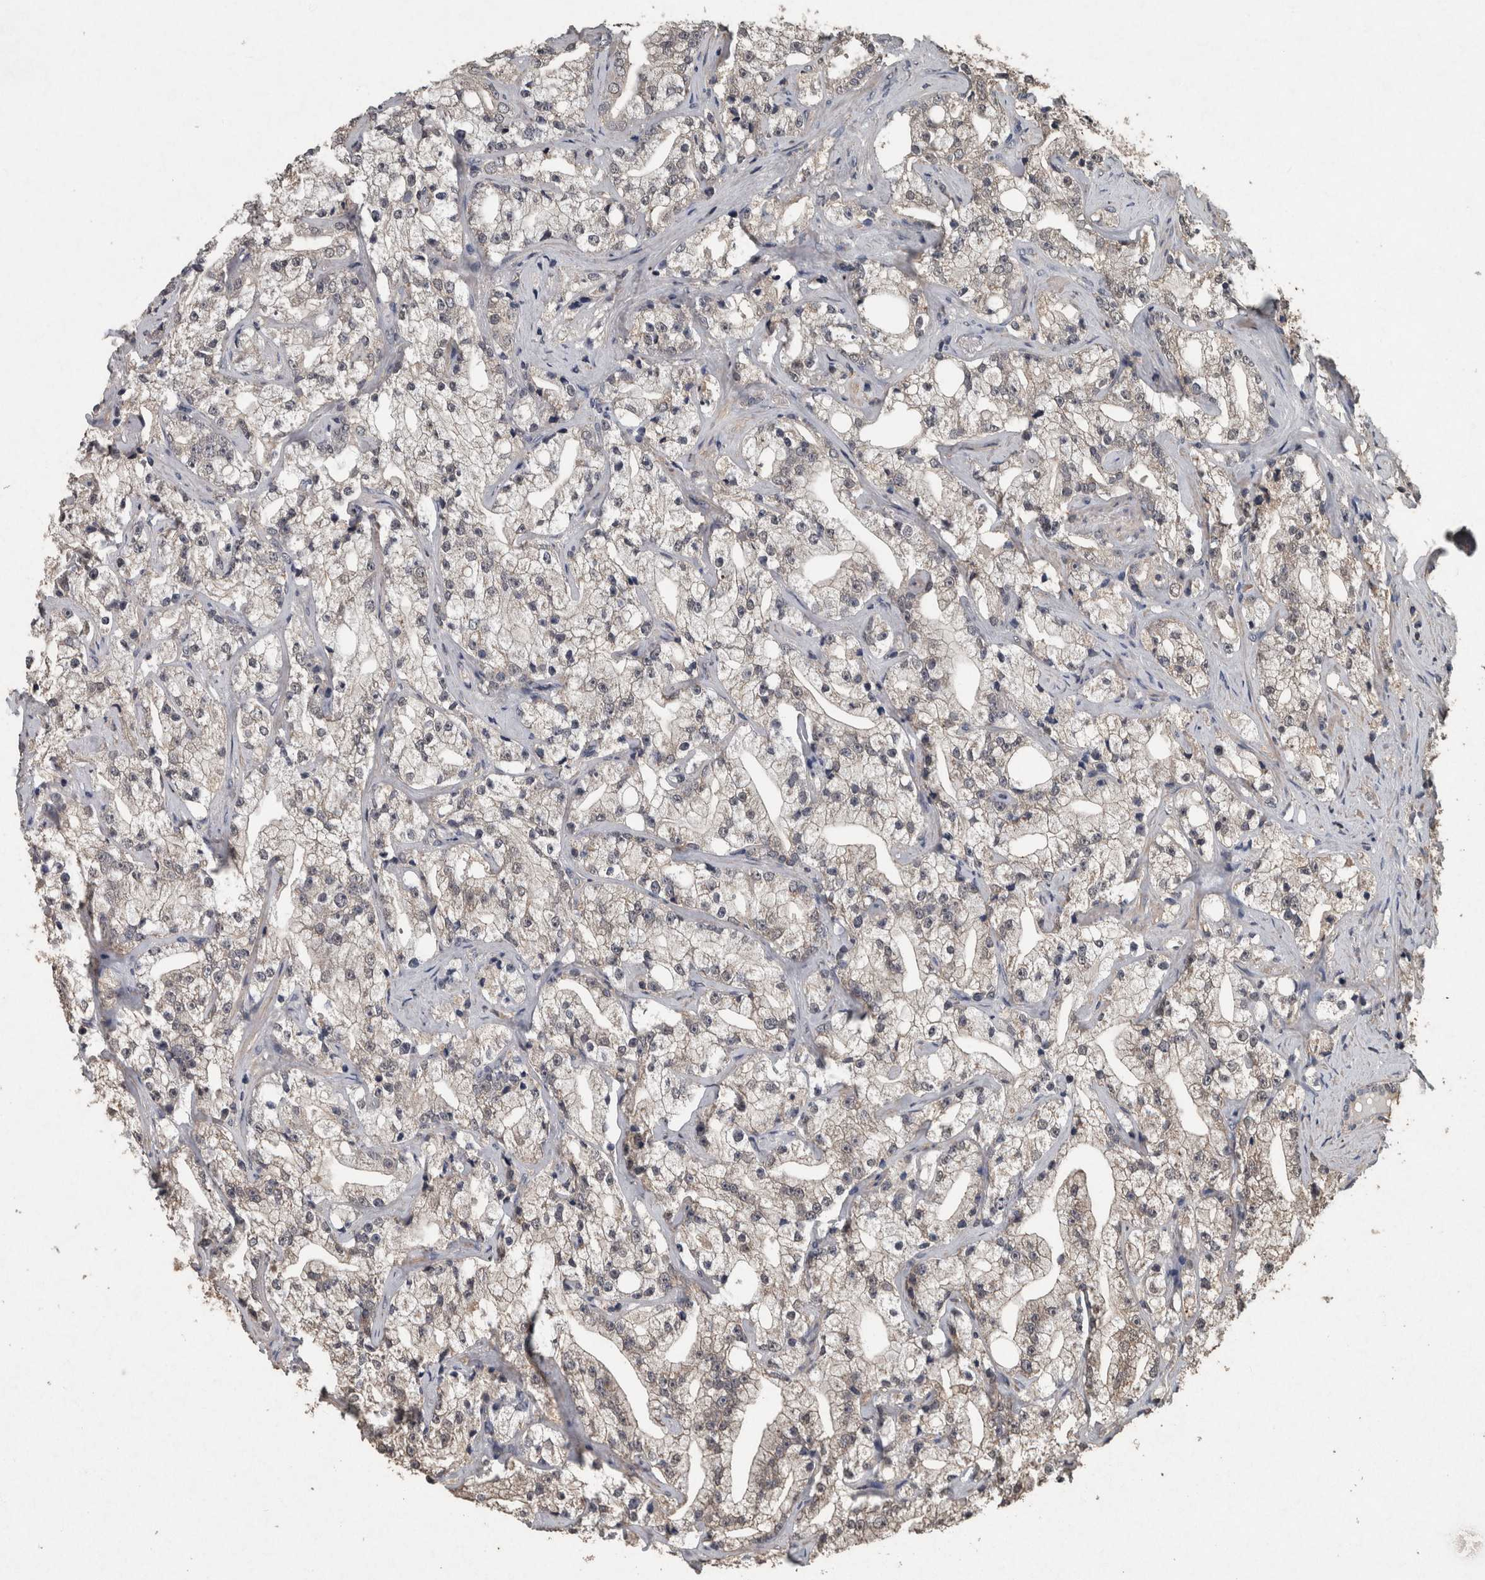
{"staining": {"intensity": "weak", "quantity": "<25%", "location": "cytoplasmic/membranous"}, "tissue": "prostate cancer", "cell_type": "Tumor cells", "image_type": "cancer", "snomed": [{"axis": "morphology", "description": "Adenocarcinoma, High grade"}, {"axis": "topography", "description": "Prostate"}], "caption": "The immunohistochemistry micrograph has no significant staining in tumor cells of prostate adenocarcinoma (high-grade) tissue. (Stains: DAB immunohistochemistry (IHC) with hematoxylin counter stain, Microscopy: brightfield microscopy at high magnification).", "gene": "FGFRL1", "patient": {"sex": "male", "age": 64}}